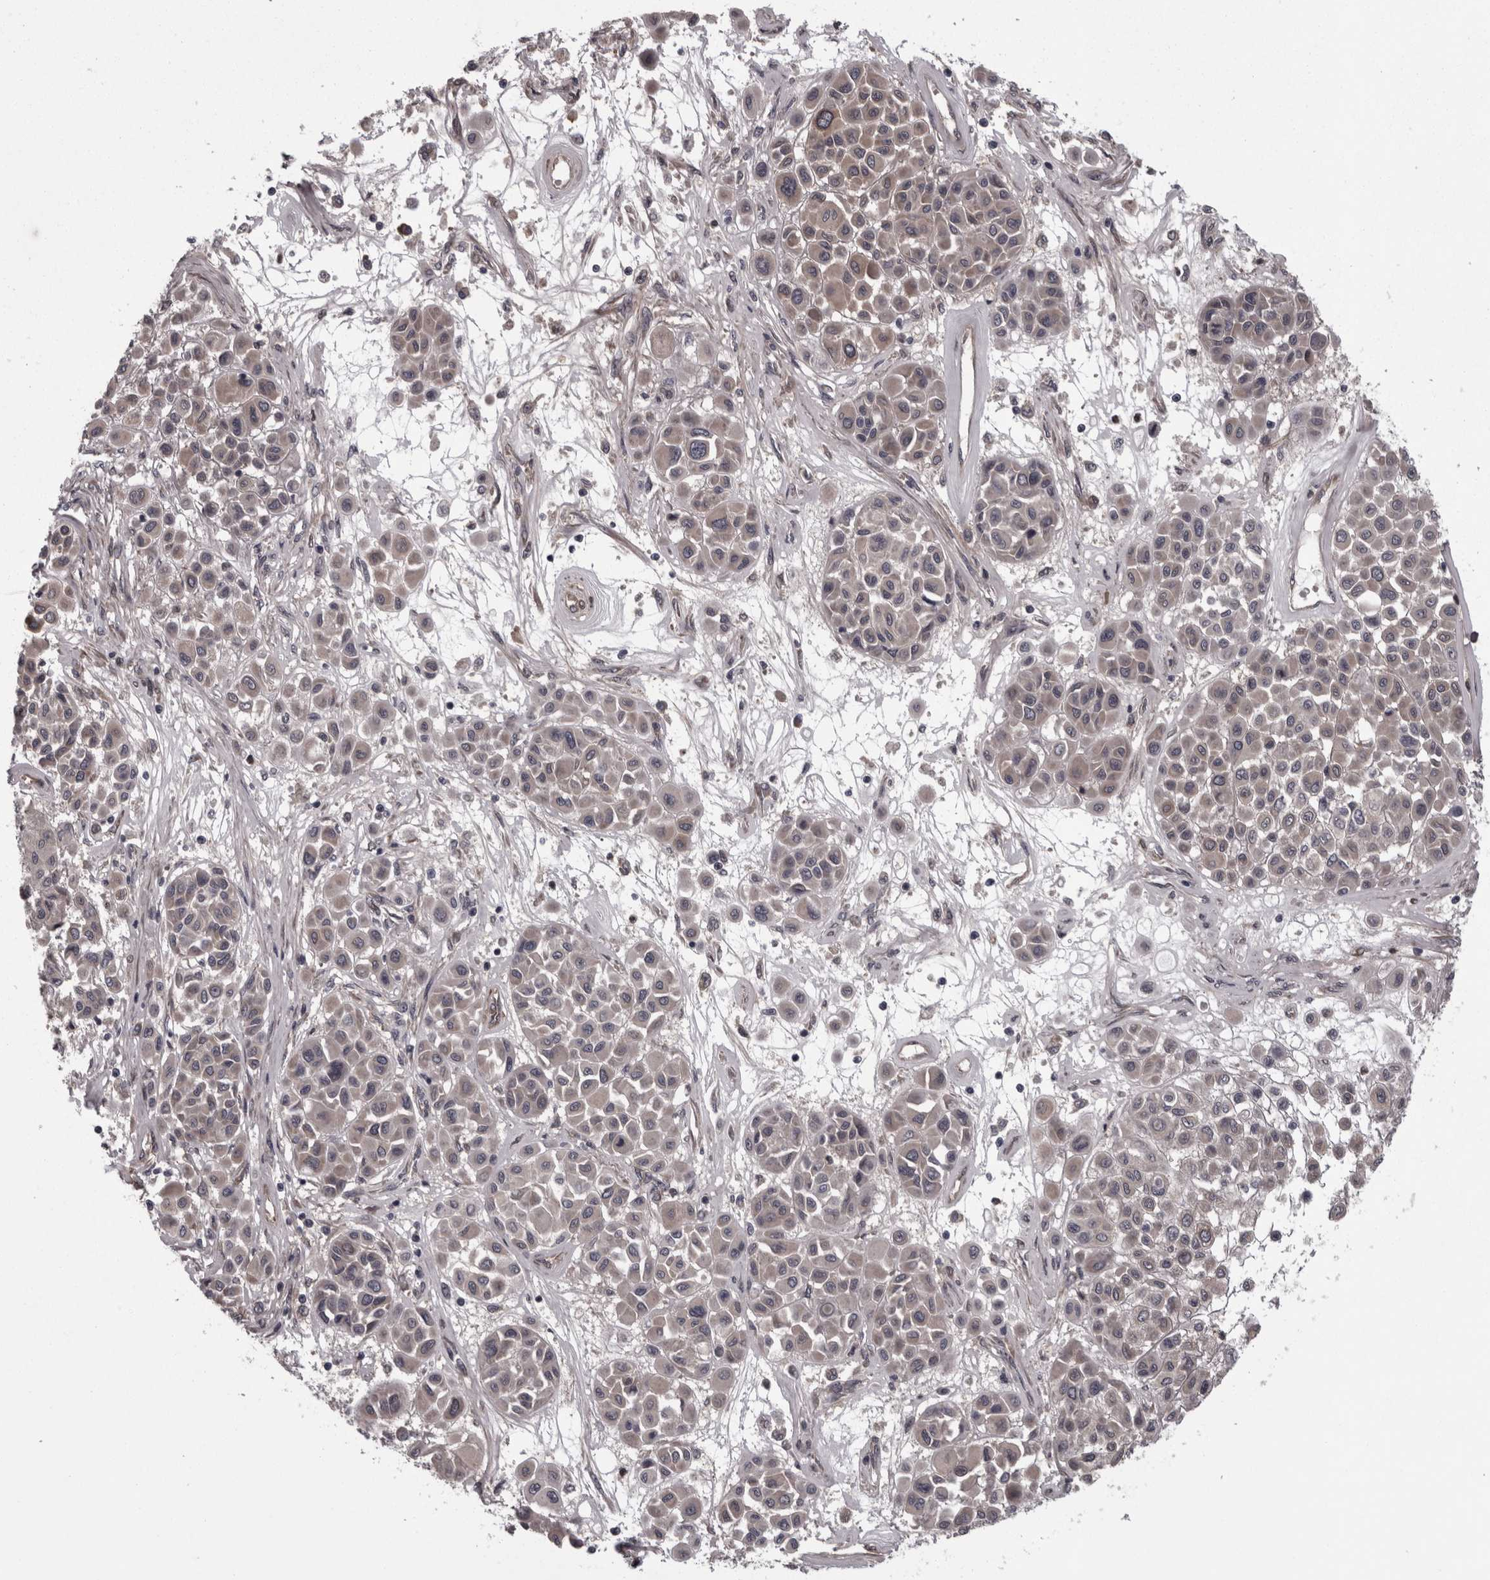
{"staining": {"intensity": "weak", "quantity": ">75%", "location": "cytoplasmic/membranous"}, "tissue": "melanoma", "cell_type": "Tumor cells", "image_type": "cancer", "snomed": [{"axis": "morphology", "description": "Malignant melanoma, Metastatic site"}, {"axis": "topography", "description": "Soft tissue"}], "caption": "Weak cytoplasmic/membranous protein staining is identified in about >75% of tumor cells in malignant melanoma (metastatic site).", "gene": "RSU1", "patient": {"sex": "male", "age": 41}}